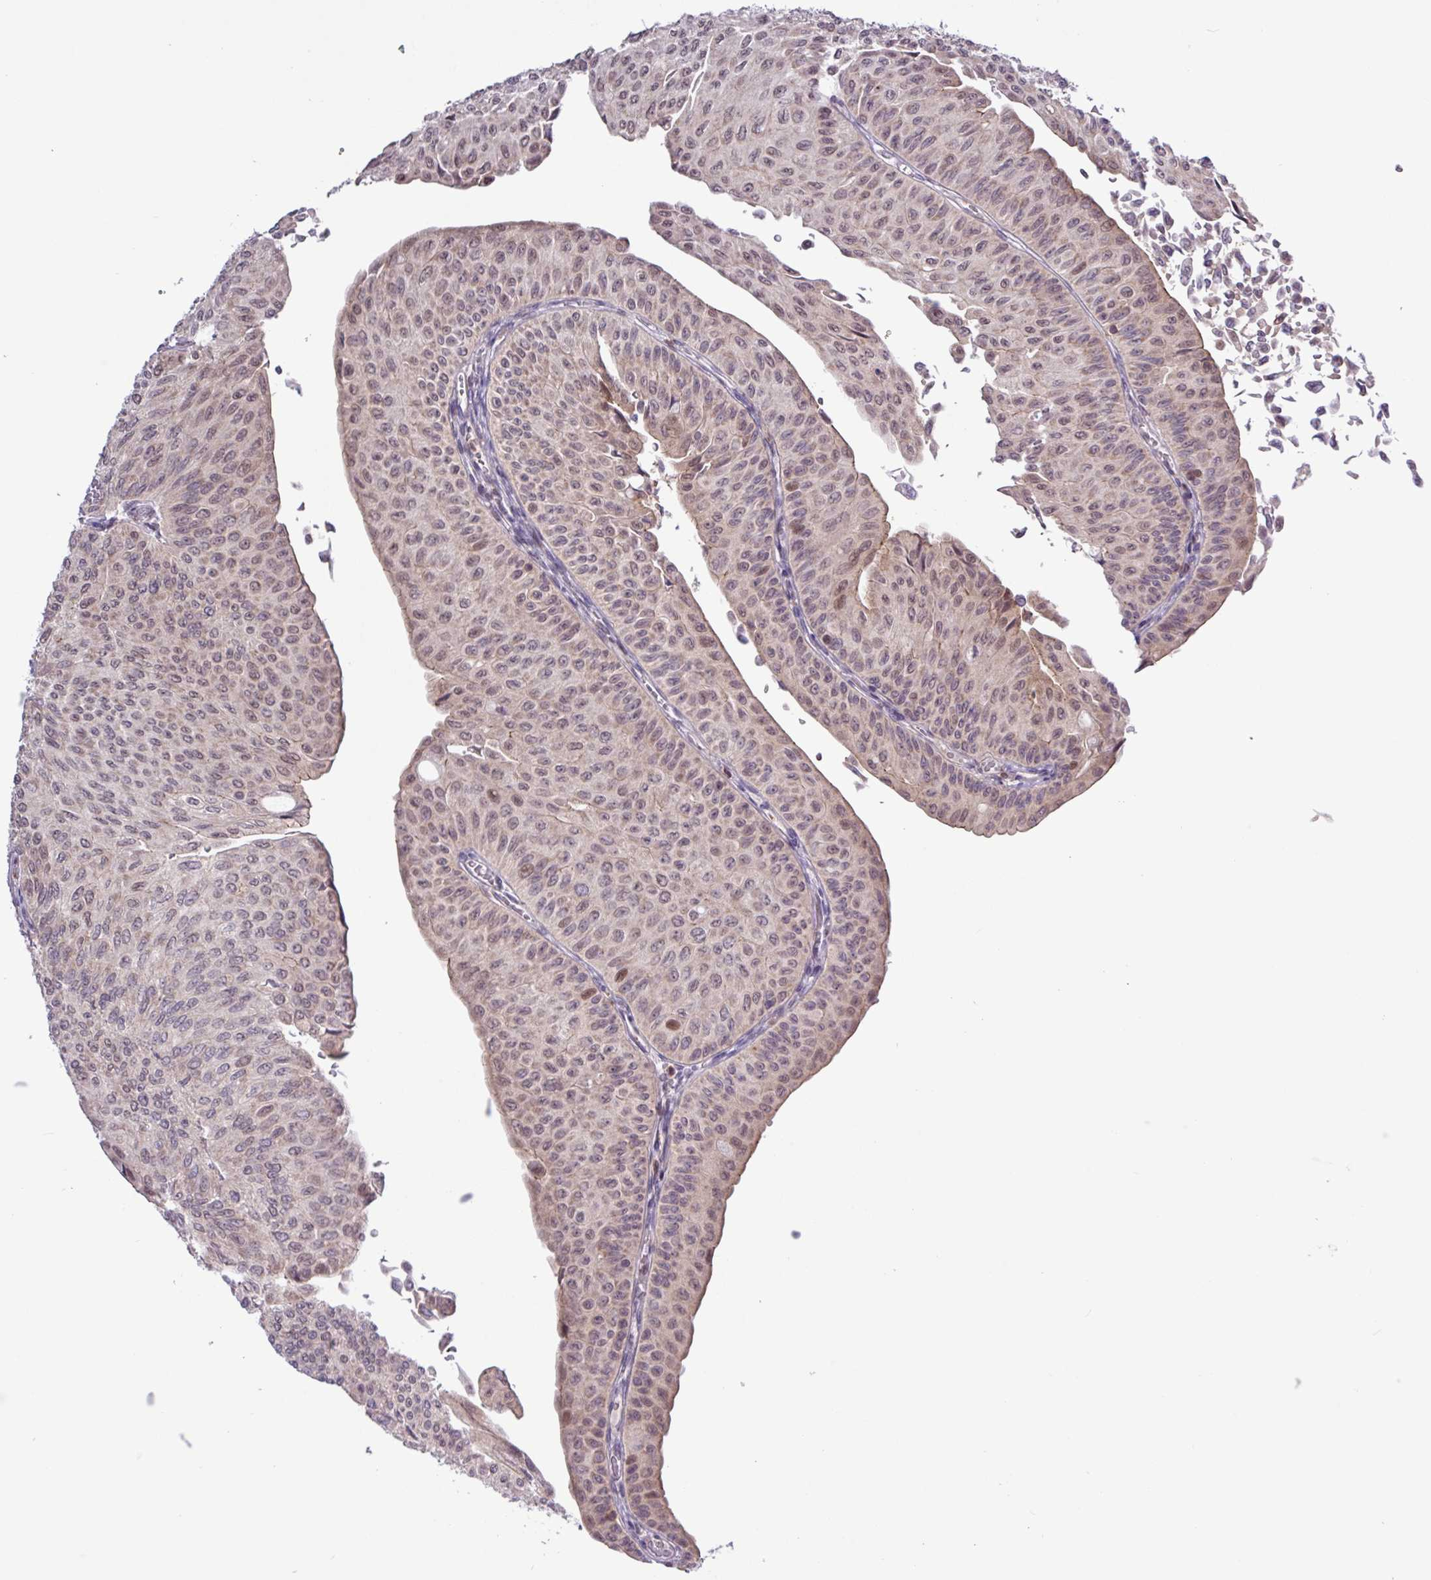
{"staining": {"intensity": "moderate", "quantity": "<25%", "location": "nuclear"}, "tissue": "urothelial cancer", "cell_type": "Tumor cells", "image_type": "cancer", "snomed": [{"axis": "morphology", "description": "Urothelial carcinoma, NOS"}, {"axis": "topography", "description": "Urinary bladder"}], "caption": "Approximately <25% of tumor cells in urothelial cancer display moderate nuclear protein expression as visualized by brown immunohistochemical staining.", "gene": "RTL3", "patient": {"sex": "male", "age": 59}}